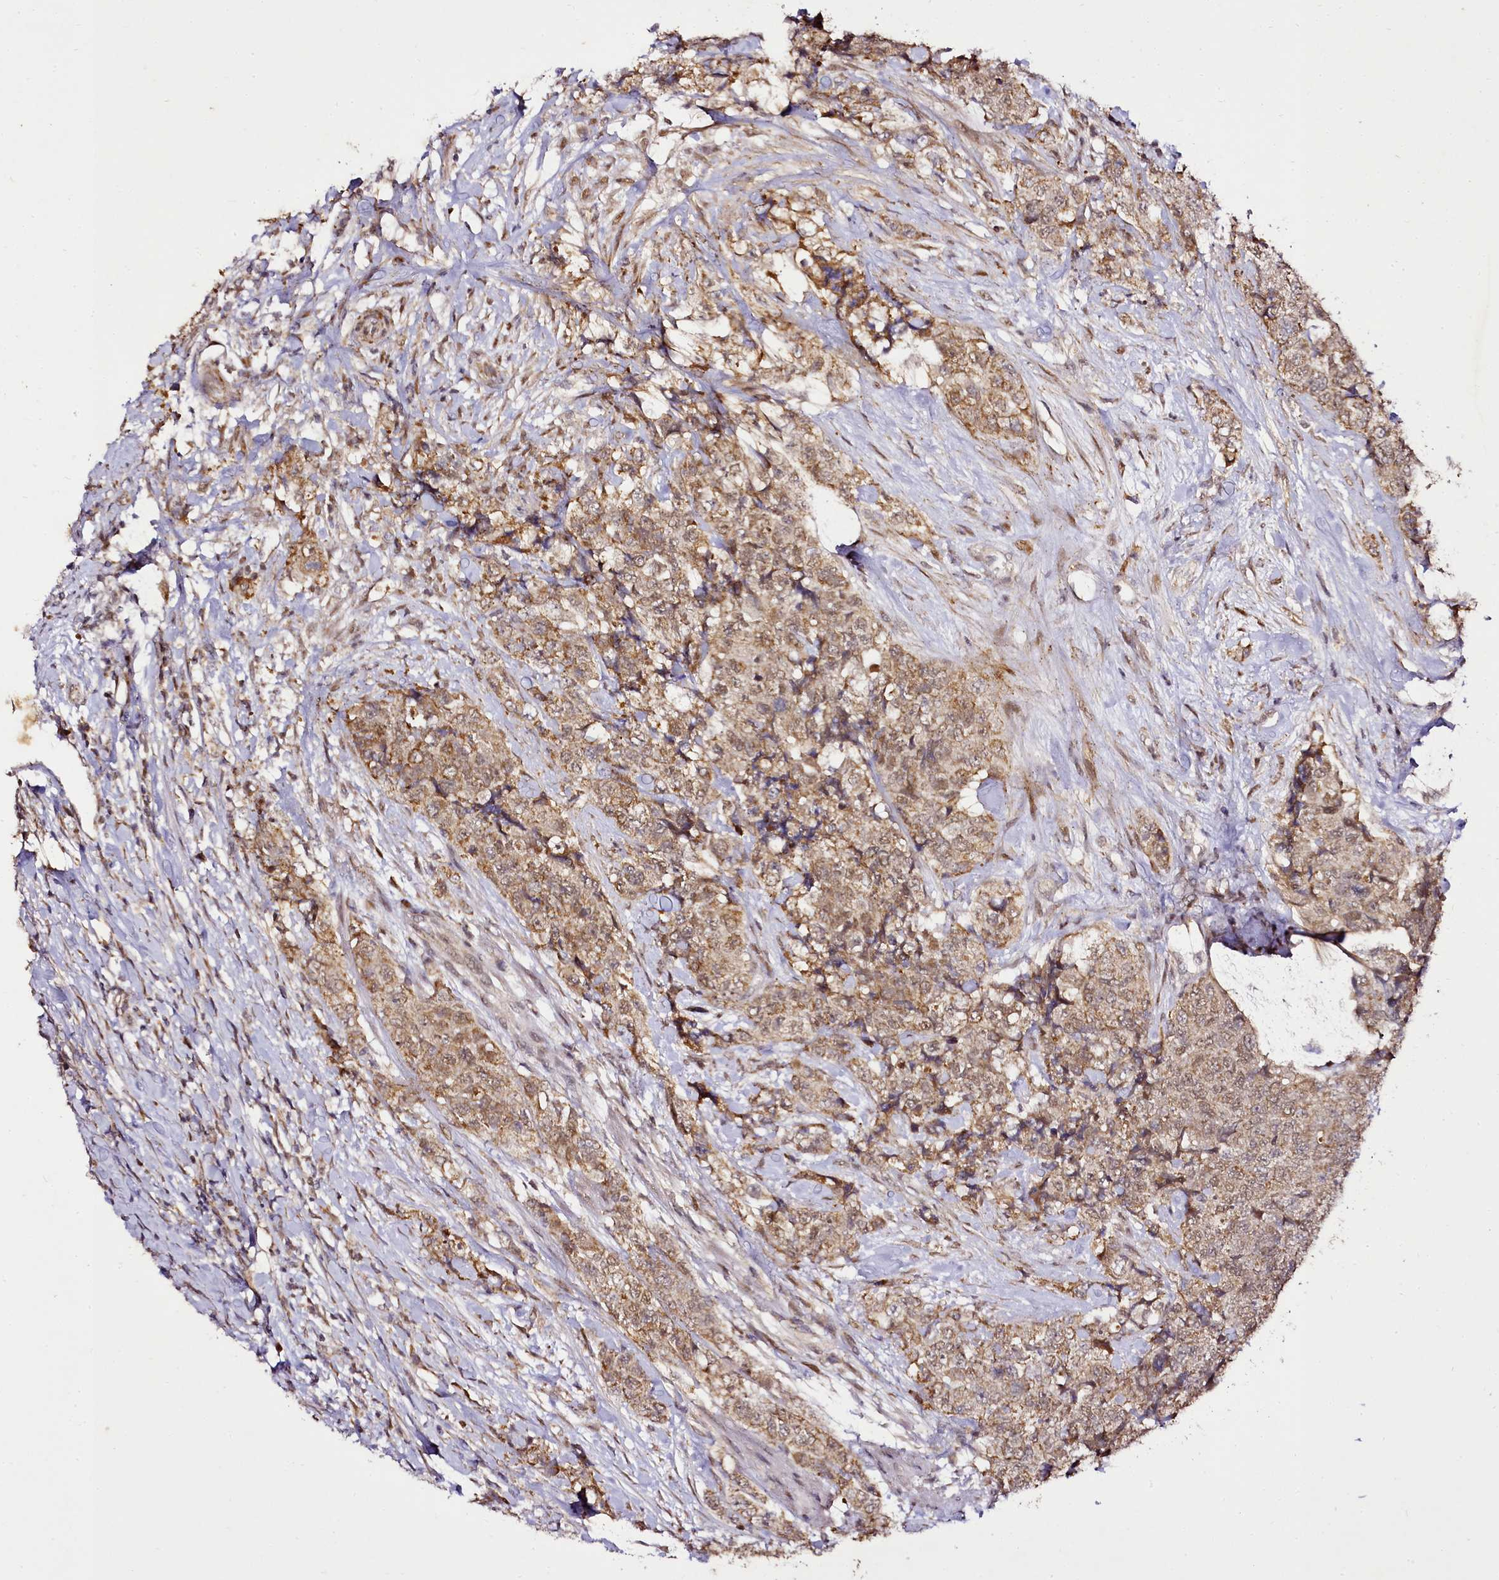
{"staining": {"intensity": "moderate", "quantity": ">75%", "location": "cytoplasmic/membranous,nuclear"}, "tissue": "urothelial cancer", "cell_type": "Tumor cells", "image_type": "cancer", "snomed": [{"axis": "morphology", "description": "Urothelial carcinoma, High grade"}, {"axis": "topography", "description": "Urinary bladder"}], "caption": "Urothelial carcinoma (high-grade) stained for a protein demonstrates moderate cytoplasmic/membranous and nuclear positivity in tumor cells.", "gene": "EDIL3", "patient": {"sex": "female", "age": 78}}